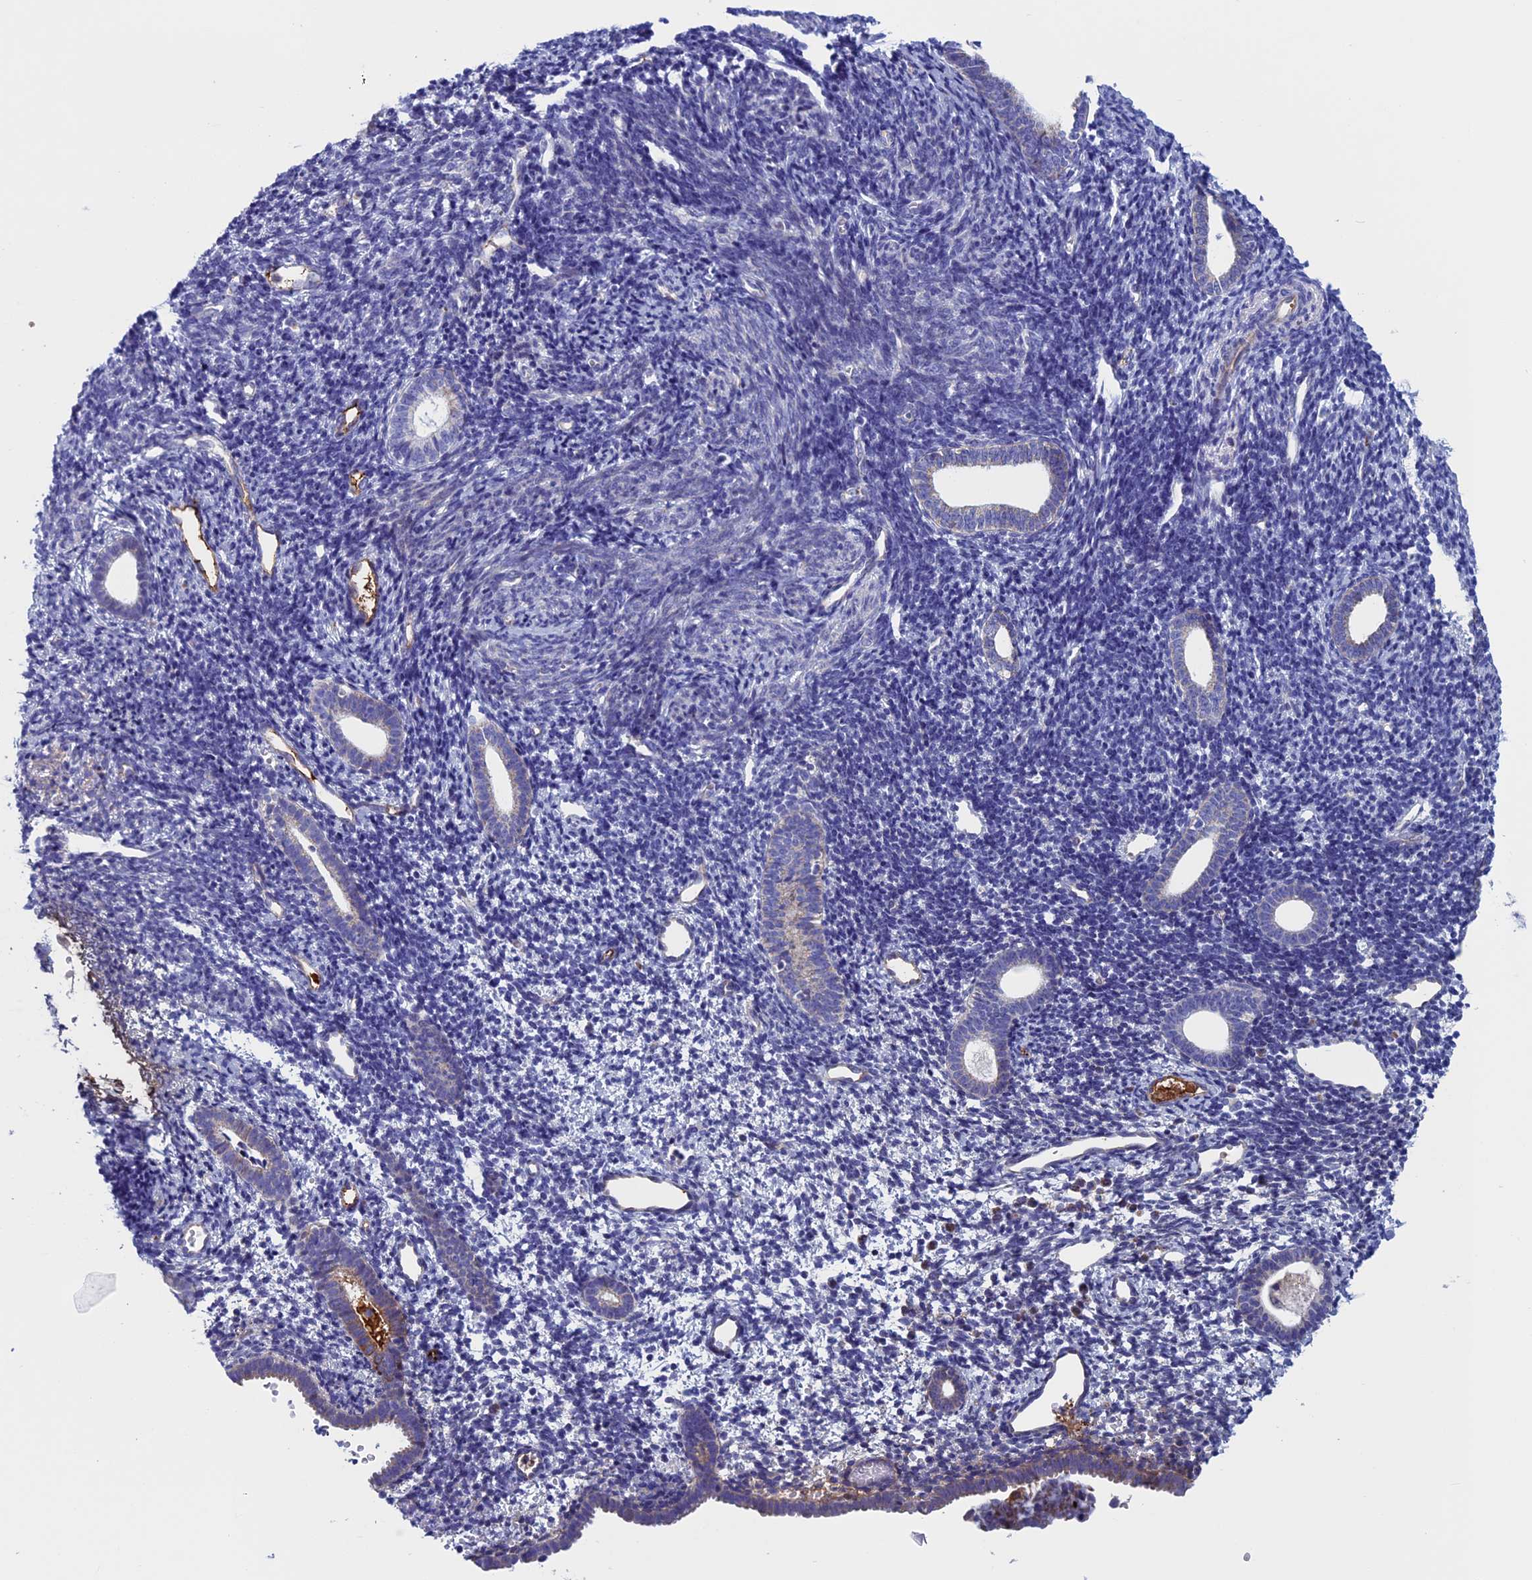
{"staining": {"intensity": "negative", "quantity": "none", "location": "none"}, "tissue": "endometrium", "cell_type": "Cells in endometrial stroma", "image_type": "normal", "snomed": [{"axis": "morphology", "description": "Normal tissue, NOS"}, {"axis": "topography", "description": "Endometrium"}], "caption": "Immunohistochemical staining of normal human endometrium demonstrates no significant positivity in cells in endometrial stroma. (DAB (3,3'-diaminobenzidine) immunohistochemistry visualized using brightfield microscopy, high magnification).", "gene": "NDUFB9", "patient": {"sex": "female", "age": 56}}